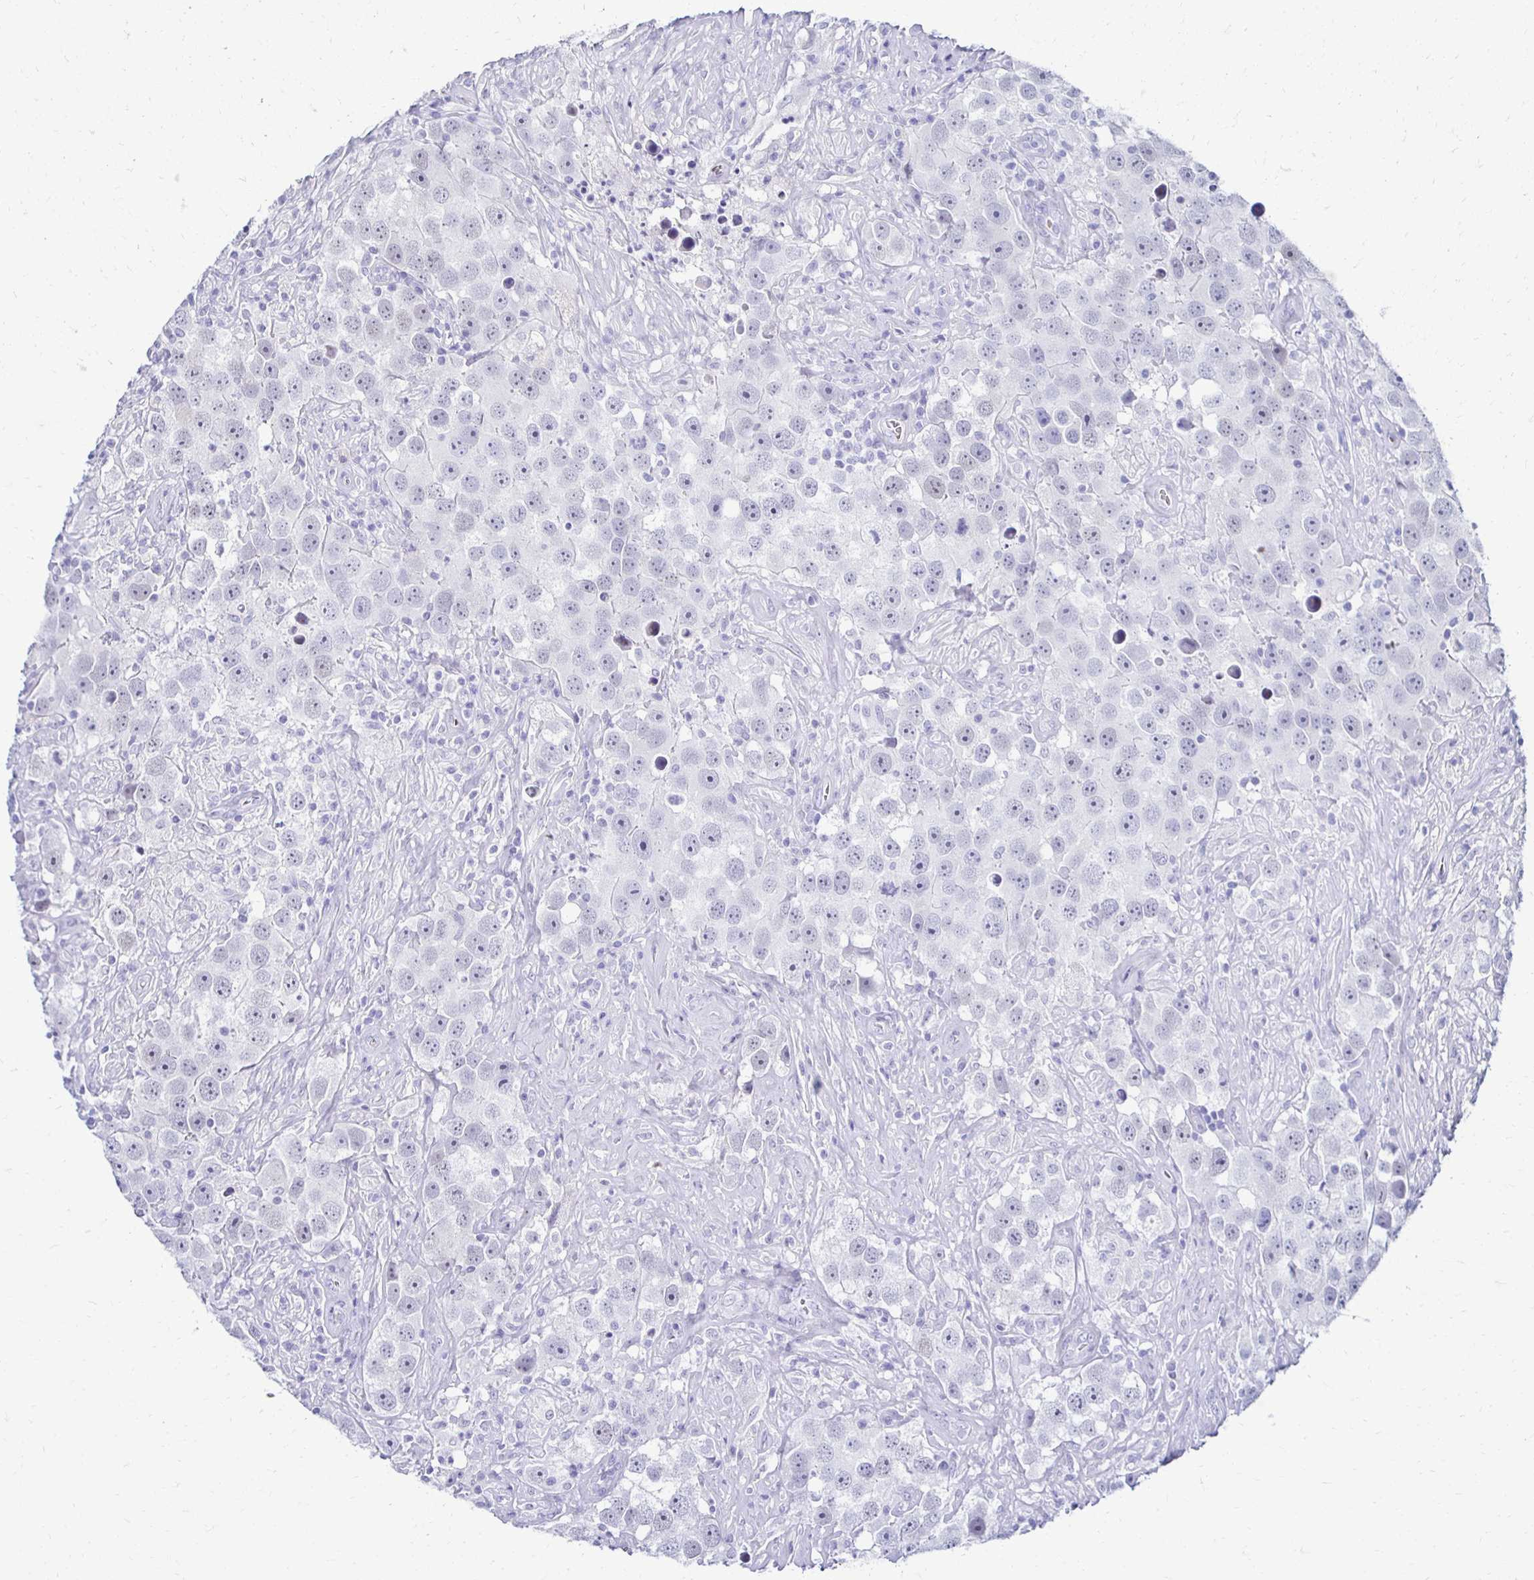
{"staining": {"intensity": "negative", "quantity": "none", "location": "none"}, "tissue": "testis cancer", "cell_type": "Tumor cells", "image_type": "cancer", "snomed": [{"axis": "morphology", "description": "Seminoma, NOS"}, {"axis": "topography", "description": "Testis"}], "caption": "The photomicrograph demonstrates no significant positivity in tumor cells of testis cancer (seminoma).", "gene": "RHBDL3", "patient": {"sex": "male", "age": 49}}